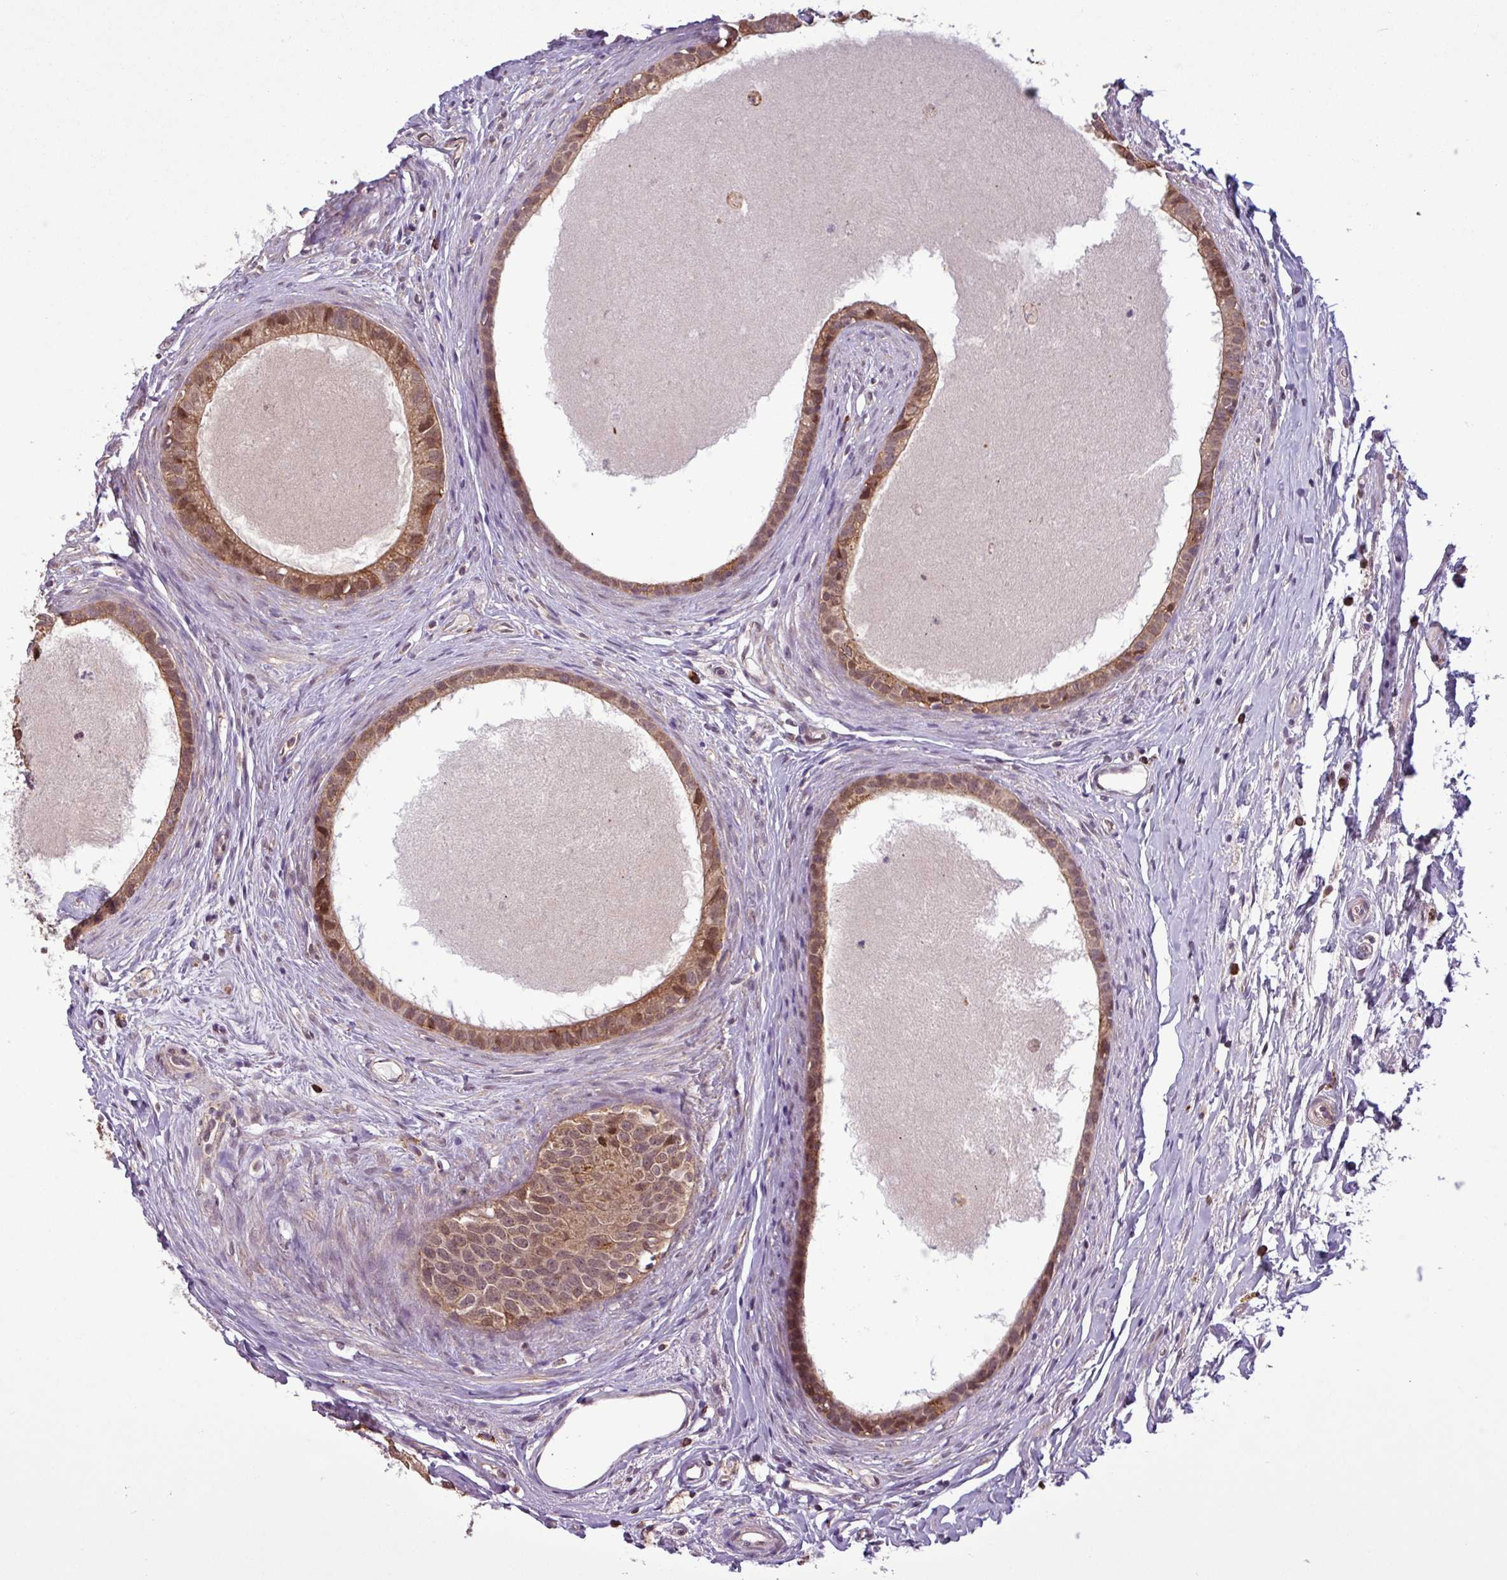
{"staining": {"intensity": "moderate", "quantity": ">75%", "location": "cytoplasmic/membranous,nuclear"}, "tissue": "epididymis", "cell_type": "Glandular cells", "image_type": "normal", "snomed": [{"axis": "morphology", "description": "Normal tissue, NOS"}, {"axis": "topography", "description": "Epididymis"}], "caption": "This is an image of immunohistochemistry staining of normal epididymis, which shows moderate staining in the cytoplasmic/membranous,nuclear of glandular cells.", "gene": "MCTP2", "patient": {"sex": "male", "age": 80}}